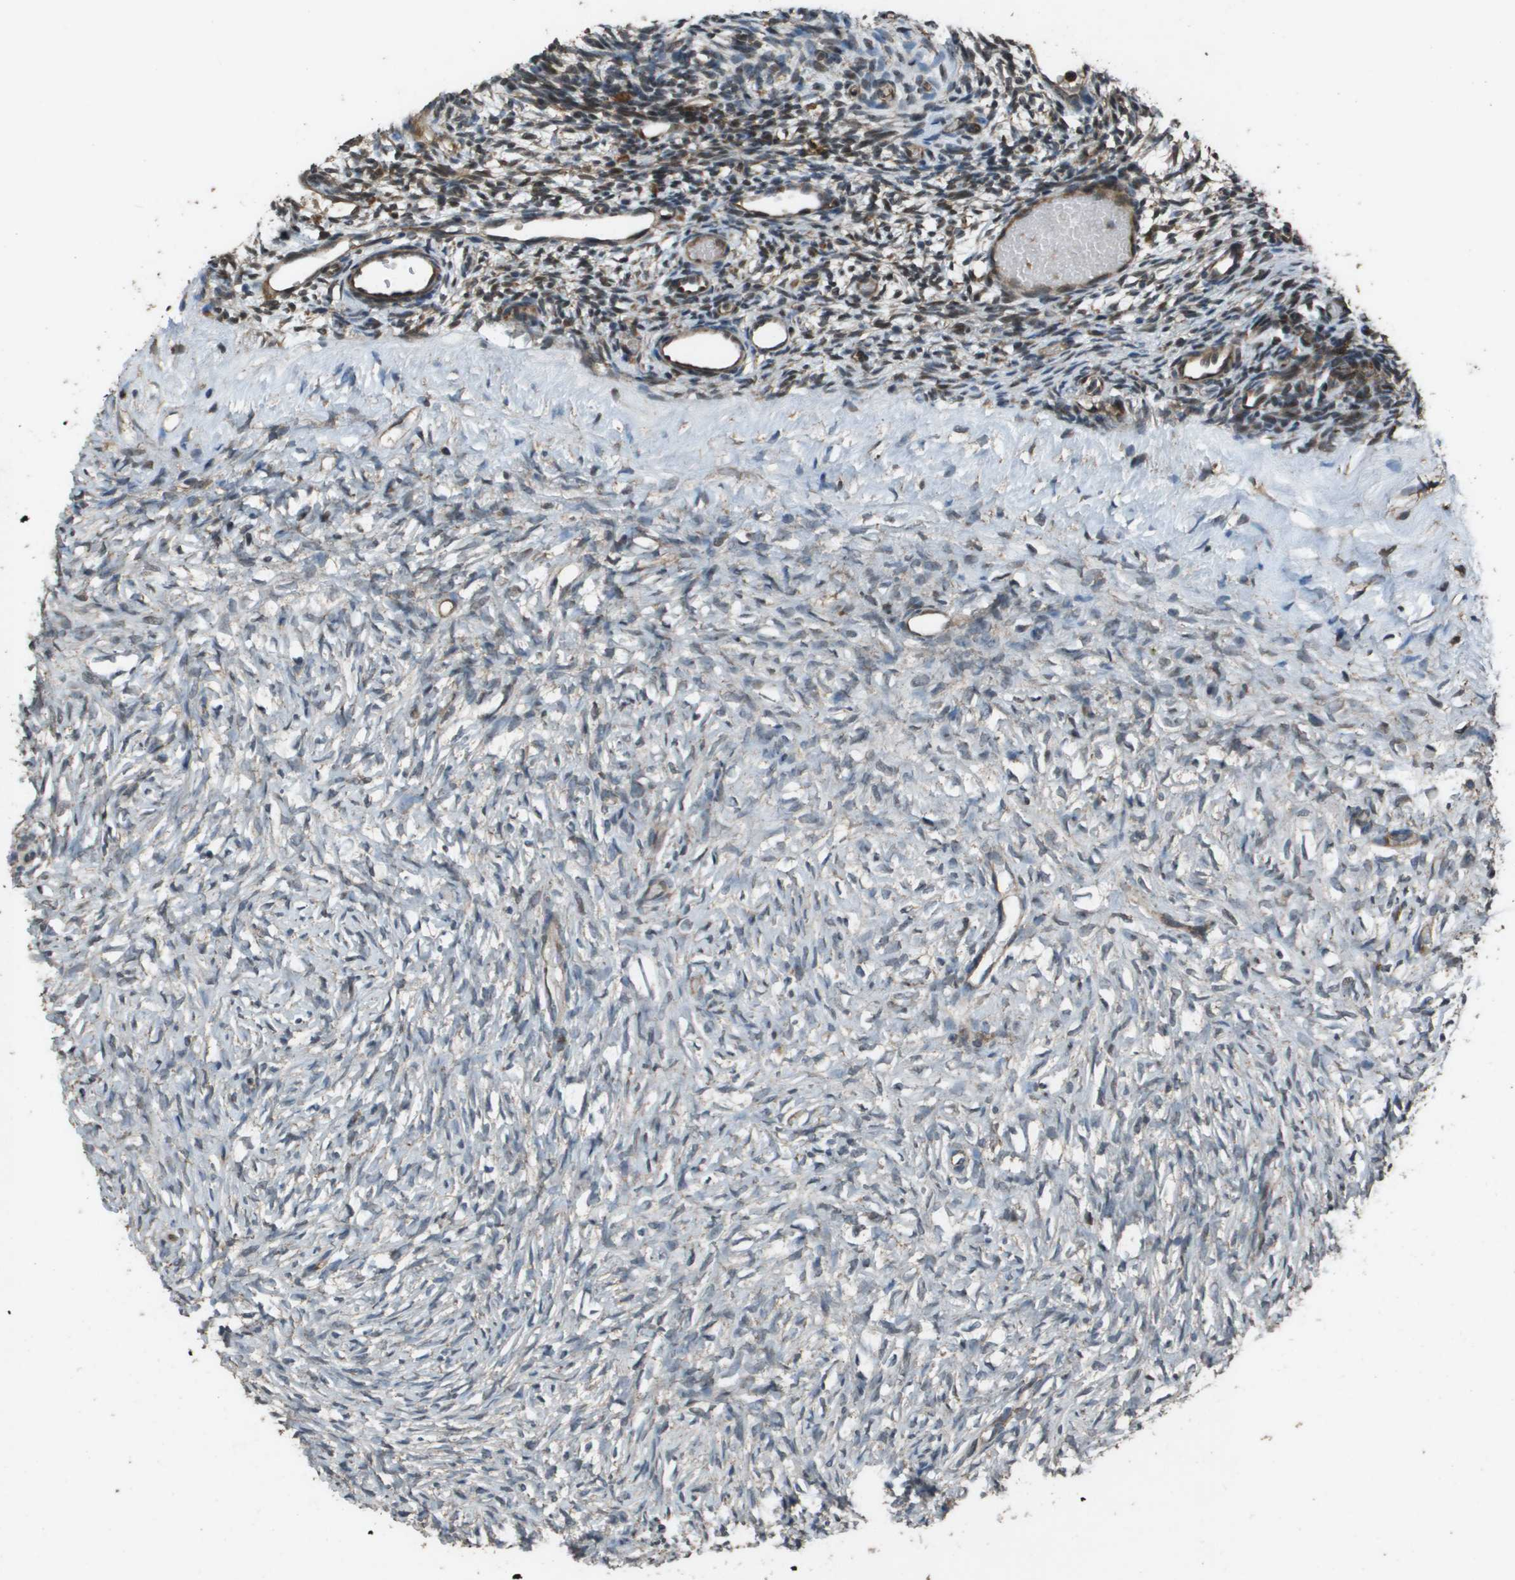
{"staining": {"intensity": "strong", "quantity": ">75%", "location": "cytoplasmic/membranous"}, "tissue": "ovary", "cell_type": "Follicle cells", "image_type": "normal", "snomed": [{"axis": "morphology", "description": "Normal tissue, NOS"}, {"axis": "topography", "description": "Ovary"}], "caption": "DAB immunohistochemical staining of benign human ovary demonstrates strong cytoplasmic/membranous protein positivity in approximately >75% of follicle cells. Ihc stains the protein of interest in brown and the nuclei are stained blue.", "gene": "FIG4", "patient": {"sex": "female", "age": 35}}